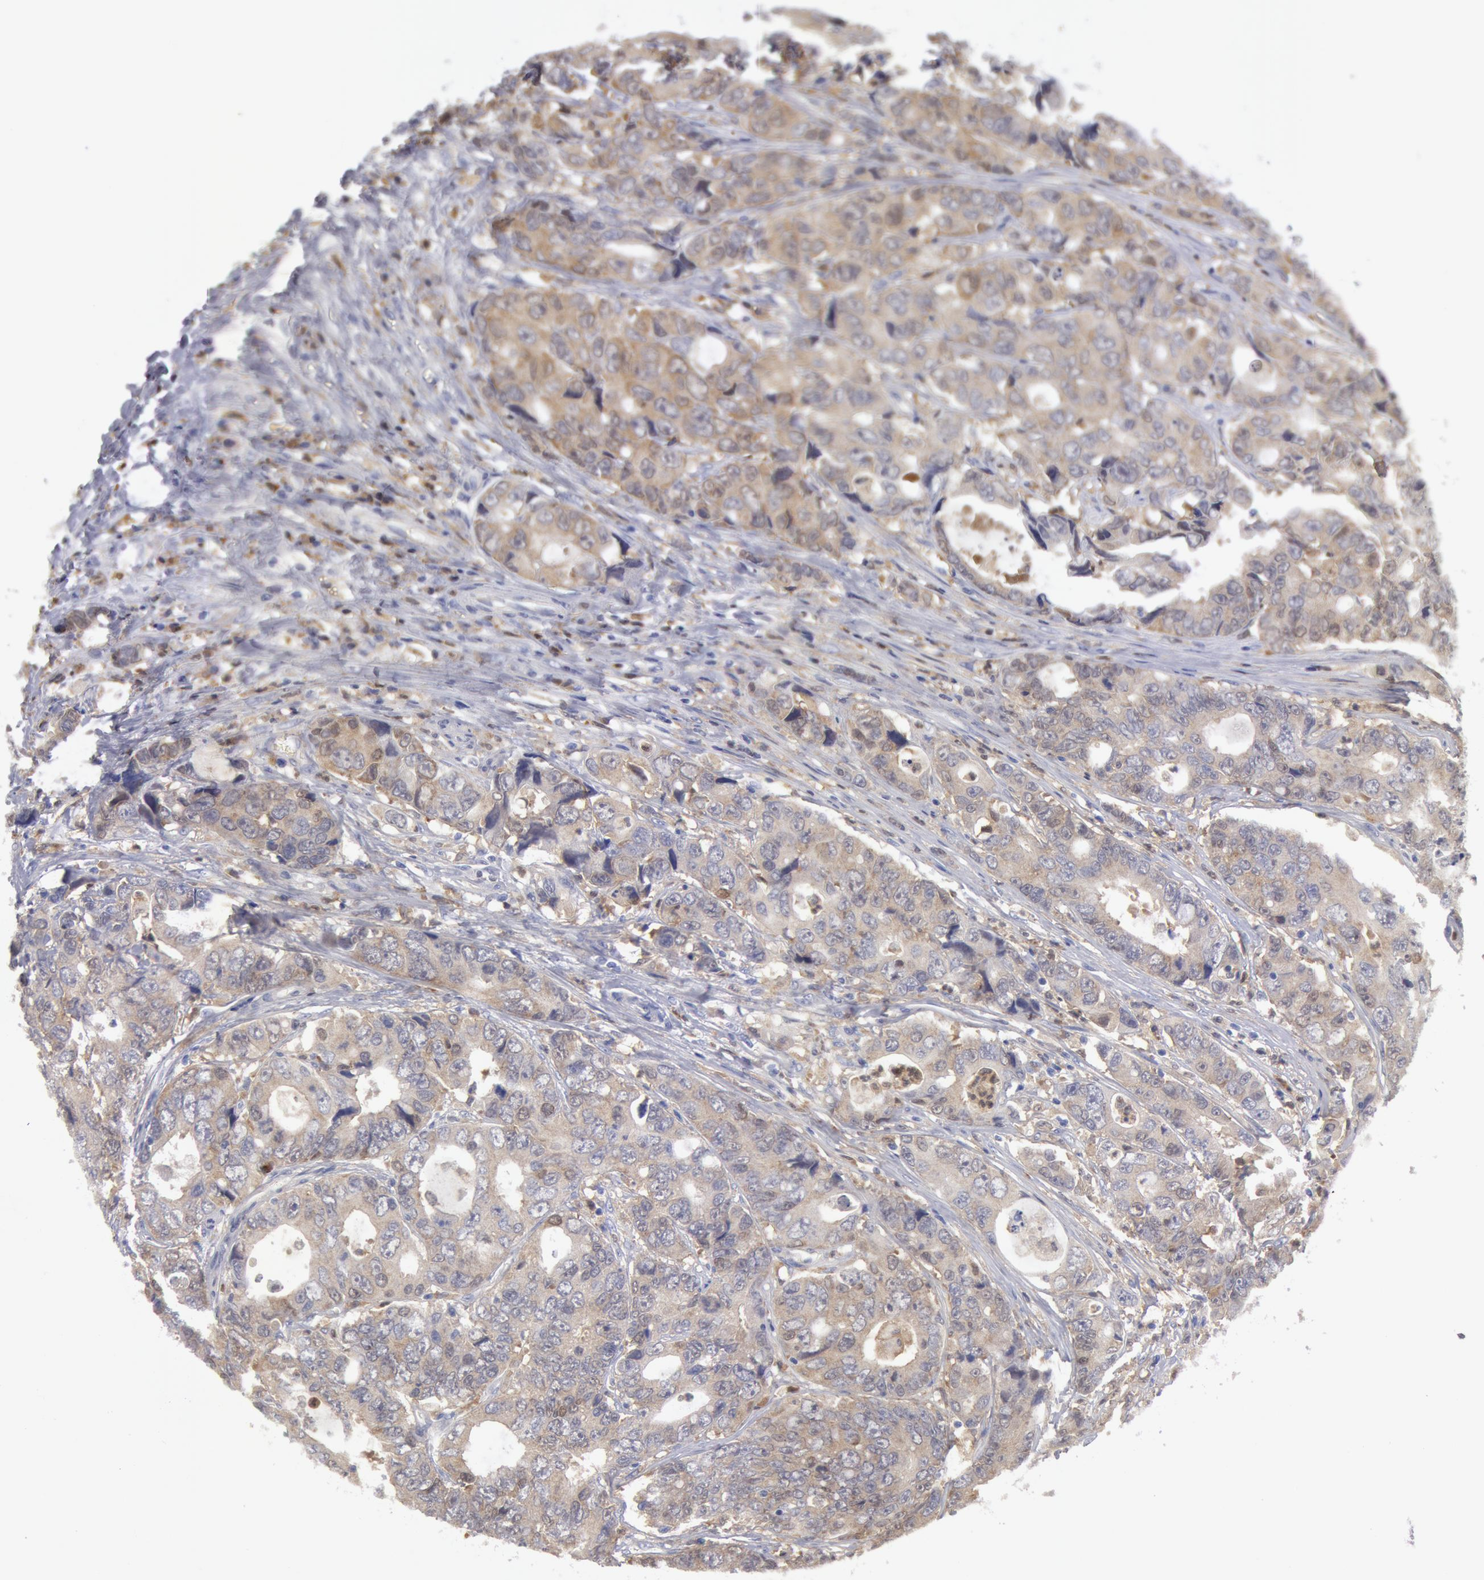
{"staining": {"intensity": "weak", "quantity": ">75%", "location": "cytoplasmic/membranous"}, "tissue": "colorectal cancer", "cell_type": "Tumor cells", "image_type": "cancer", "snomed": [{"axis": "morphology", "description": "Adenocarcinoma, NOS"}, {"axis": "topography", "description": "Rectum"}], "caption": "Immunohistochemical staining of colorectal adenocarcinoma reveals weak cytoplasmic/membranous protein positivity in about >75% of tumor cells.", "gene": "SYK", "patient": {"sex": "female", "age": 67}}